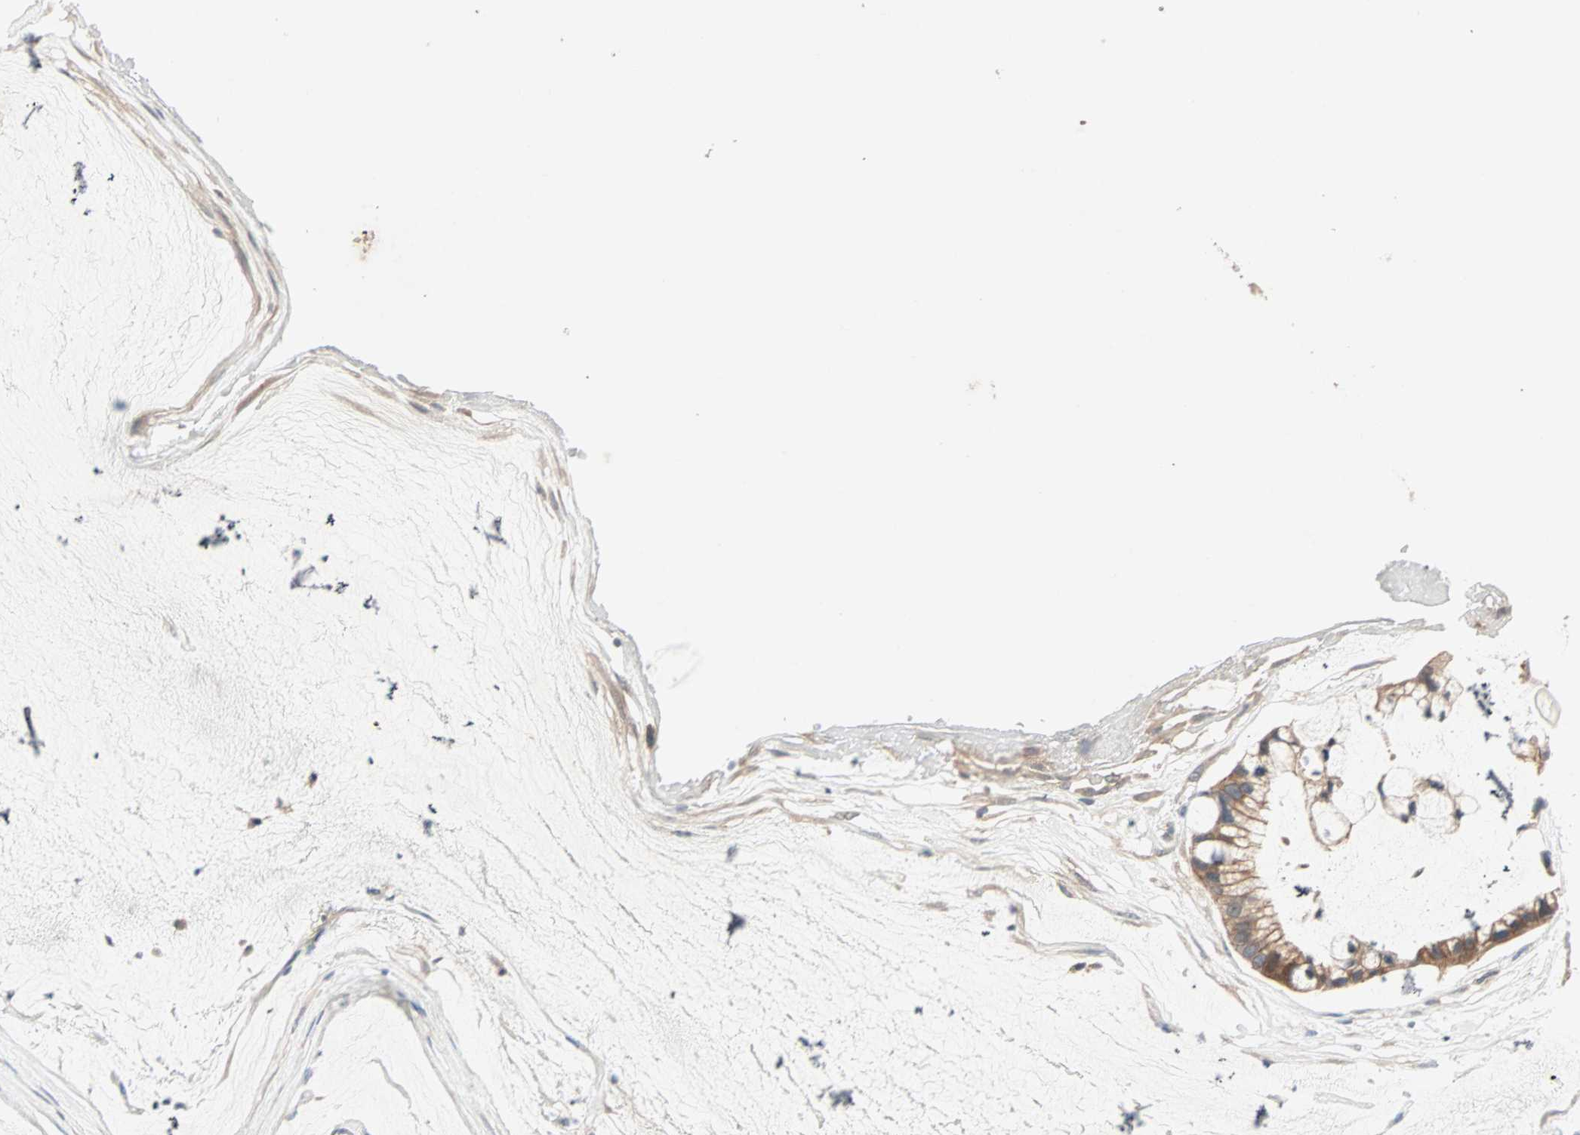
{"staining": {"intensity": "strong", "quantity": ">75%", "location": "cytoplasmic/membranous"}, "tissue": "ovarian cancer", "cell_type": "Tumor cells", "image_type": "cancer", "snomed": [{"axis": "morphology", "description": "Cystadenocarcinoma, mucinous, NOS"}, {"axis": "topography", "description": "Ovary"}], "caption": "Immunohistochemistry micrograph of neoplastic tissue: ovarian mucinous cystadenocarcinoma stained using immunohistochemistry demonstrates high levels of strong protein expression localized specifically in the cytoplasmic/membranous of tumor cells, appearing as a cytoplasmic/membranous brown color.", "gene": "TTF2", "patient": {"sex": "female", "age": 39}}